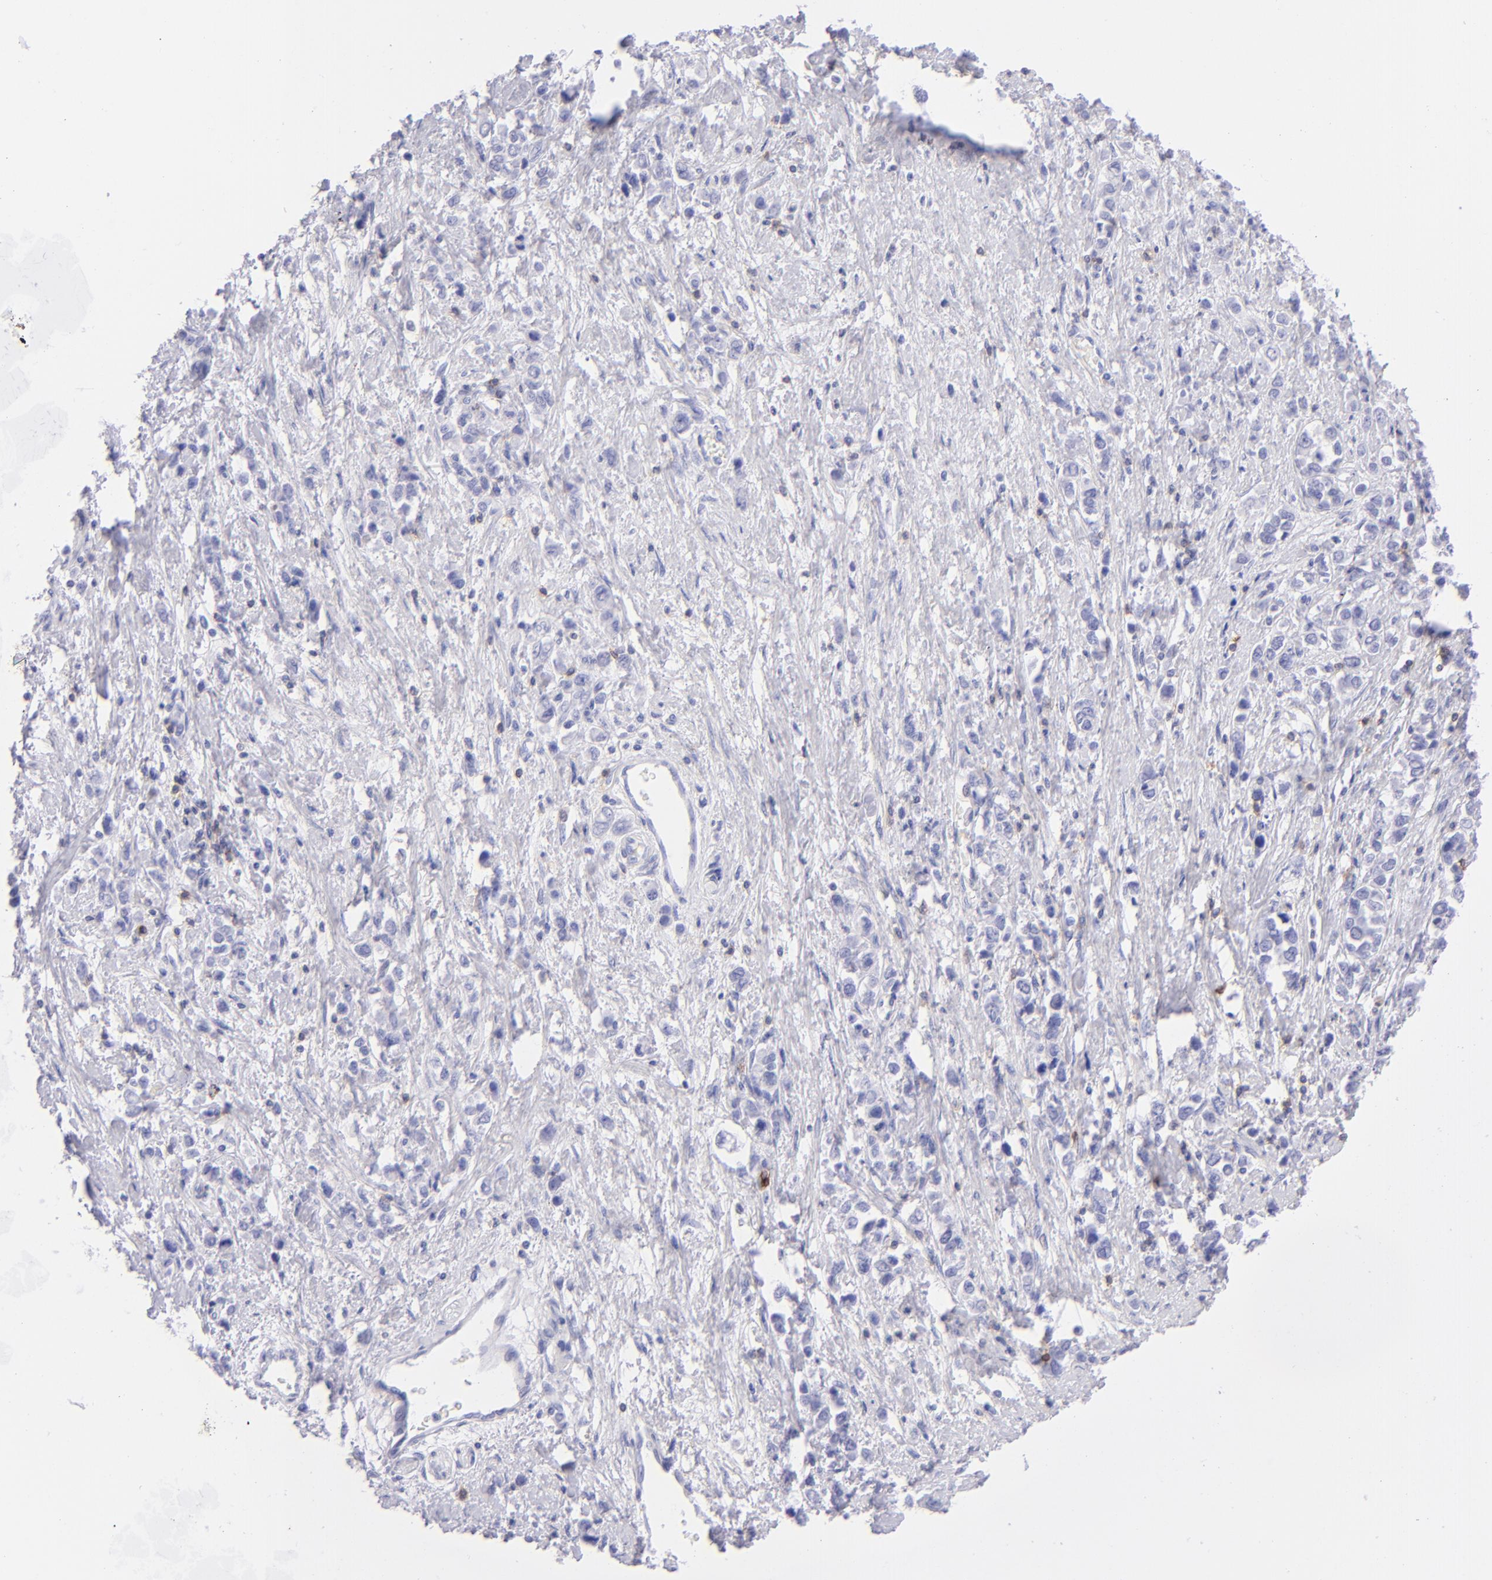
{"staining": {"intensity": "negative", "quantity": "none", "location": "none"}, "tissue": "stomach cancer", "cell_type": "Tumor cells", "image_type": "cancer", "snomed": [{"axis": "morphology", "description": "Adenocarcinoma, NOS"}, {"axis": "topography", "description": "Stomach, upper"}], "caption": "An immunohistochemistry (IHC) image of adenocarcinoma (stomach) is shown. There is no staining in tumor cells of adenocarcinoma (stomach).", "gene": "CD69", "patient": {"sex": "male", "age": 76}}